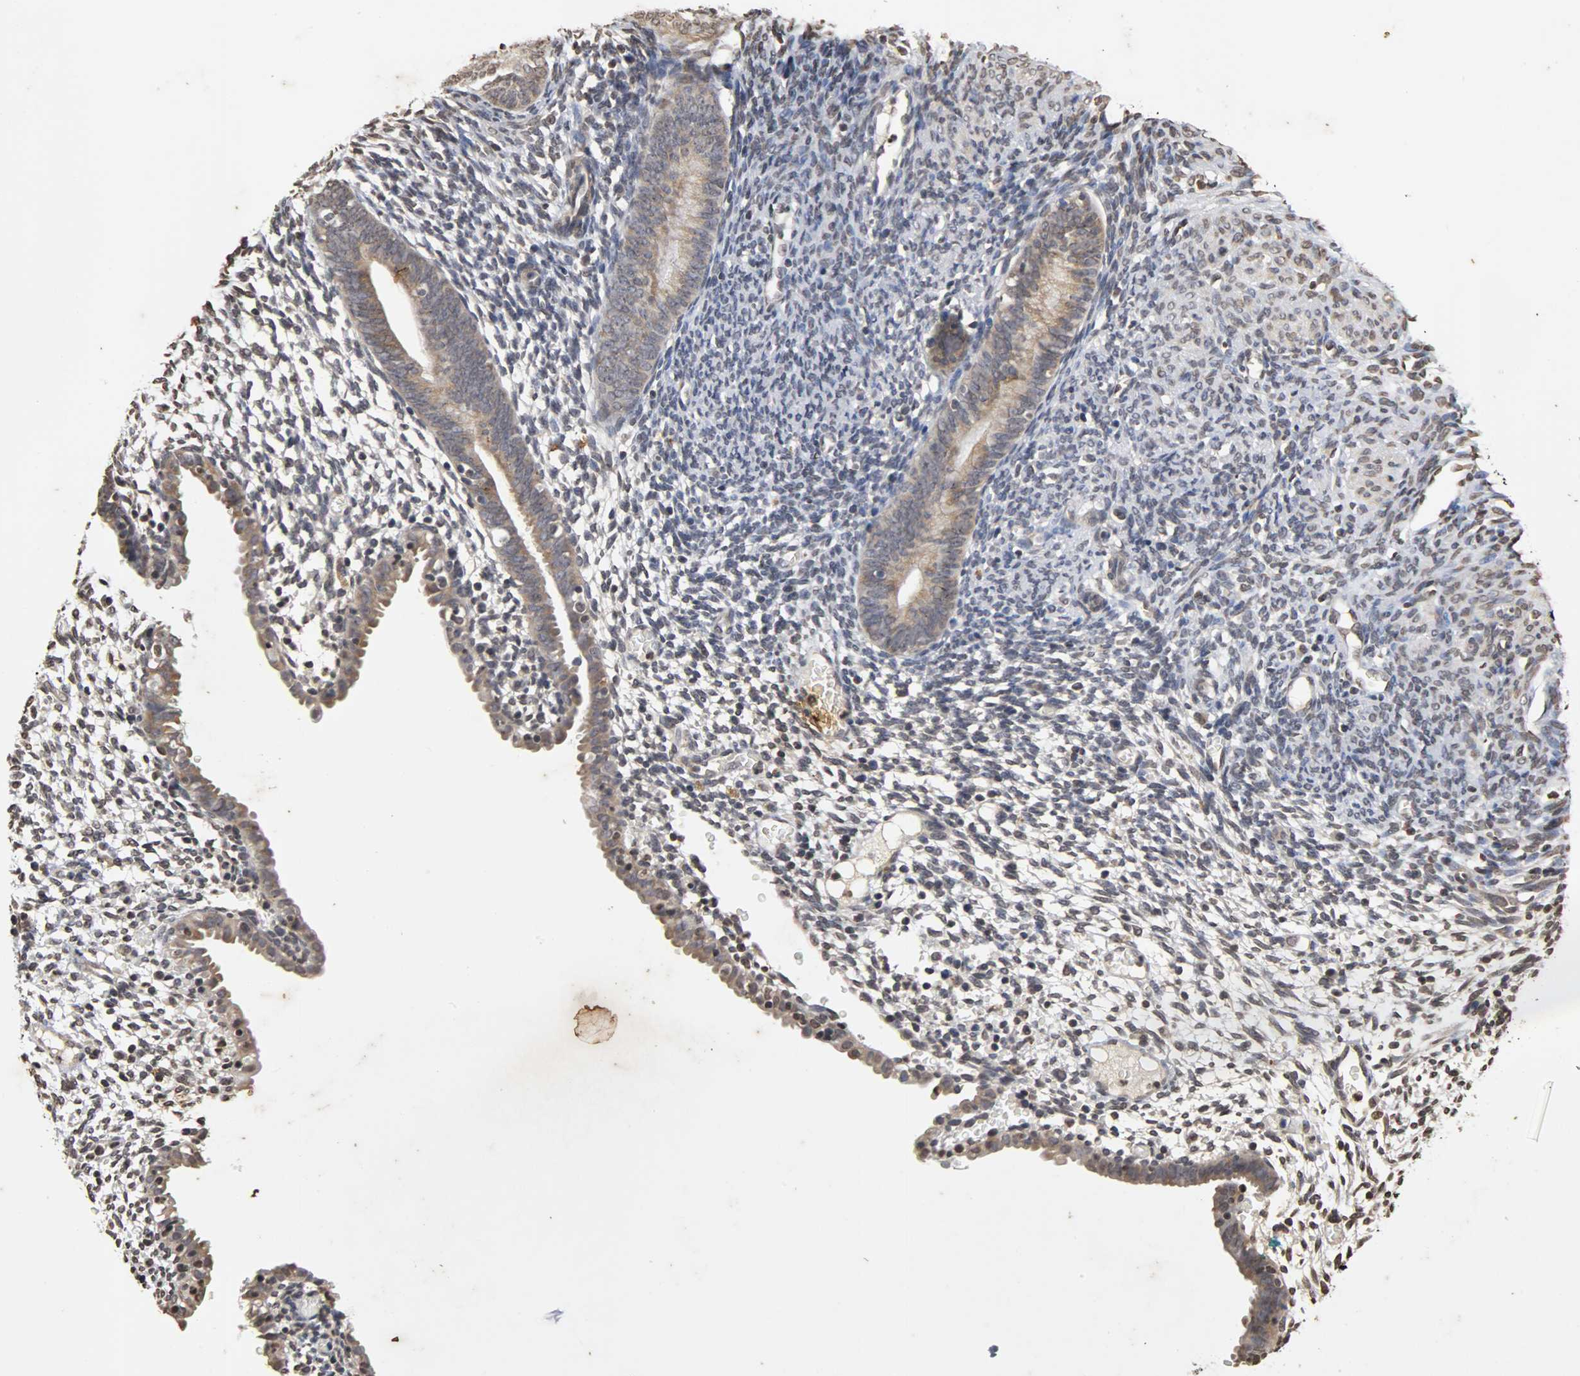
{"staining": {"intensity": "weak", "quantity": "<25%", "location": "nuclear"}, "tissue": "endometrium", "cell_type": "Cells in endometrial stroma", "image_type": "normal", "snomed": [{"axis": "morphology", "description": "Normal tissue, NOS"}, {"axis": "morphology", "description": "Atrophy, NOS"}, {"axis": "topography", "description": "Uterus"}, {"axis": "topography", "description": "Endometrium"}], "caption": "Immunohistochemistry (IHC) micrograph of normal endometrium stained for a protein (brown), which demonstrates no staining in cells in endometrial stroma. (DAB (3,3'-diaminobenzidine) IHC visualized using brightfield microscopy, high magnification).", "gene": "ERCC2", "patient": {"sex": "female", "age": 68}}